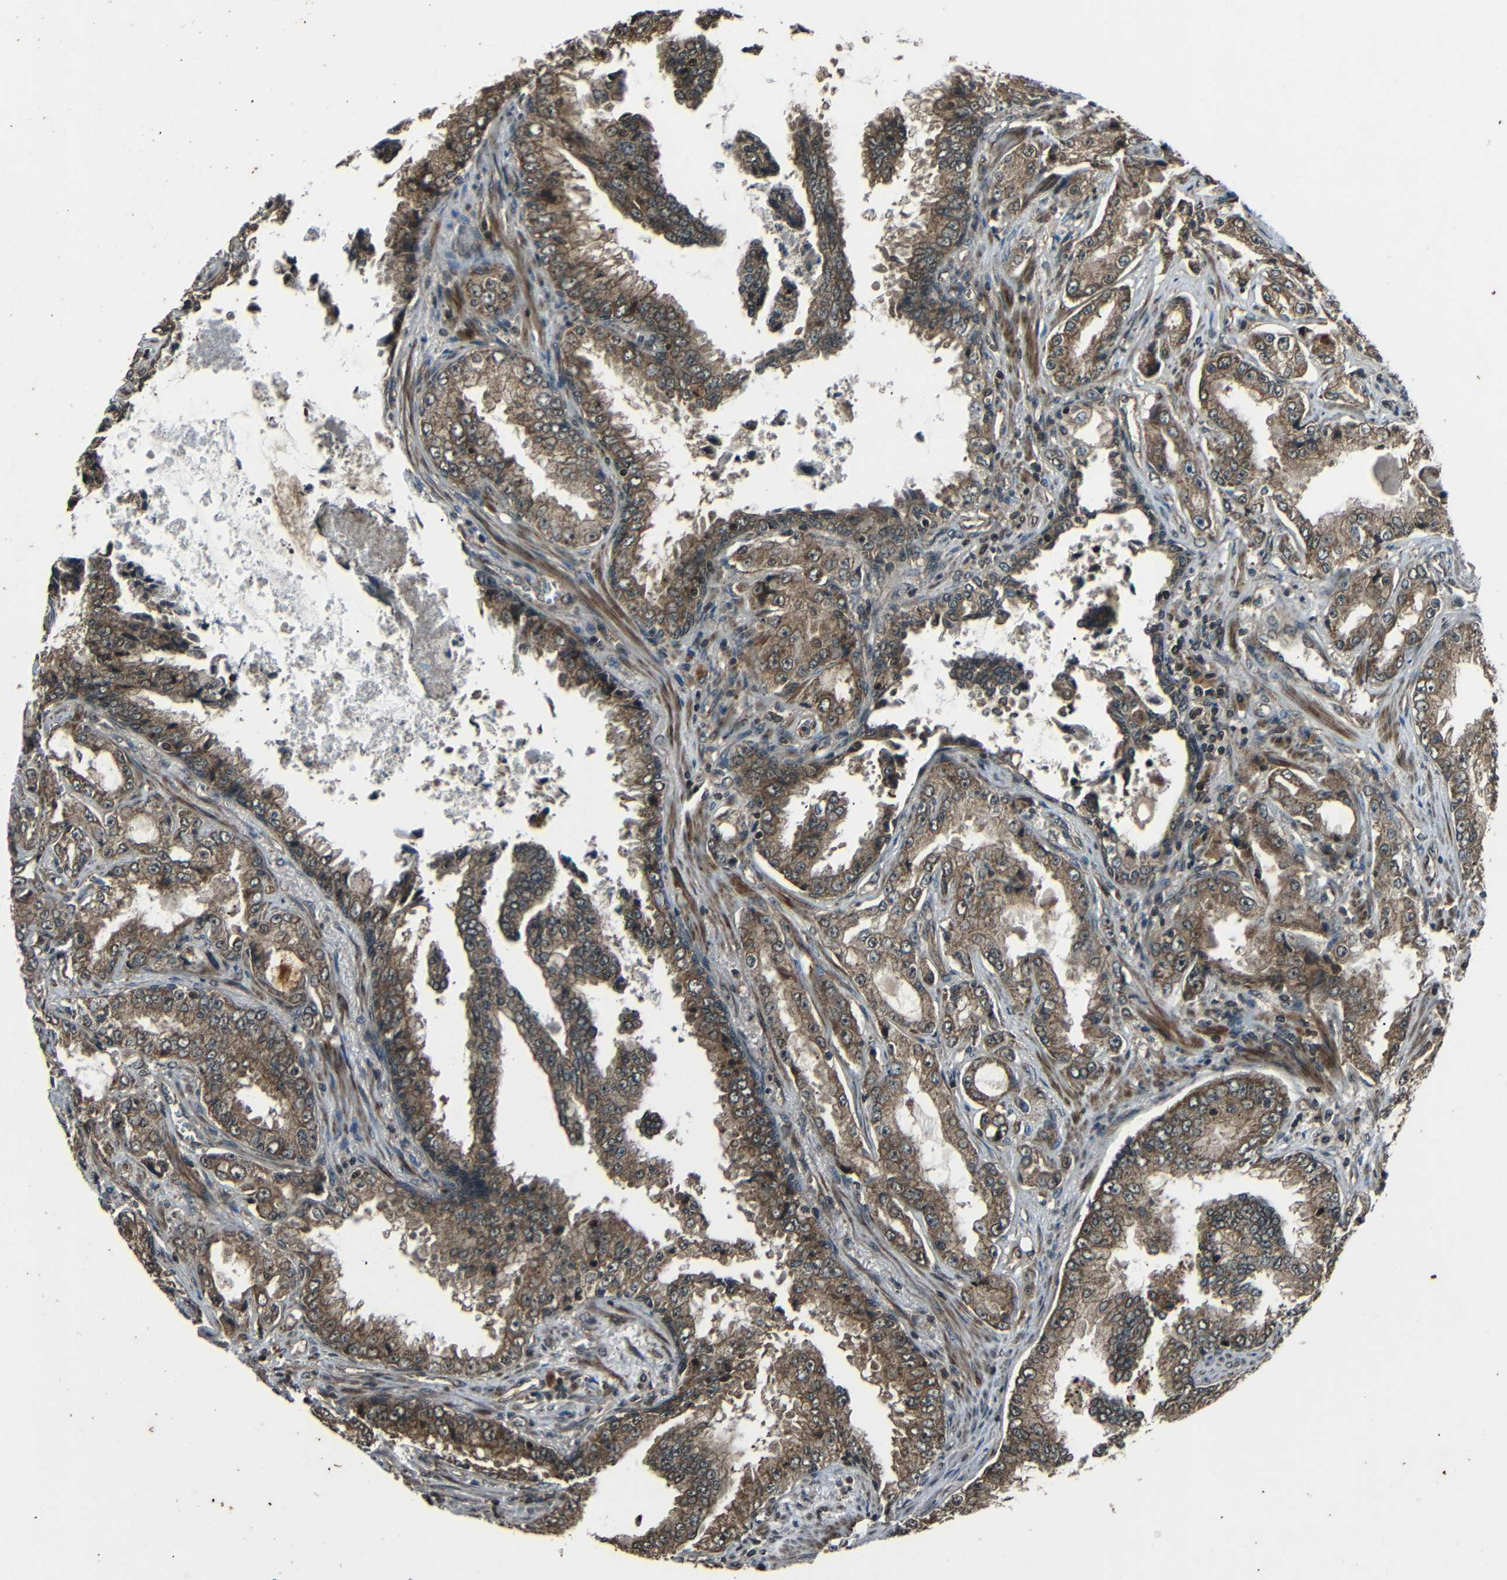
{"staining": {"intensity": "moderate", "quantity": ">75%", "location": "cytoplasmic/membranous"}, "tissue": "prostate cancer", "cell_type": "Tumor cells", "image_type": "cancer", "snomed": [{"axis": "morphology", "description": "Adenocarcinoma, High grade"}, {"axis": "topography", "description": "Prostate"}], "caption": "Protein expression by IHC shows moderate cytoplasmic/membranous expression in approximately >75% of tumor cells in prostate high-grade adenocarcinoma. (DAB IHC, brown staining for protein, blue staining for nuclei).", "gene": "PLK2", "patient": {"sex": "male", "age": 73}}